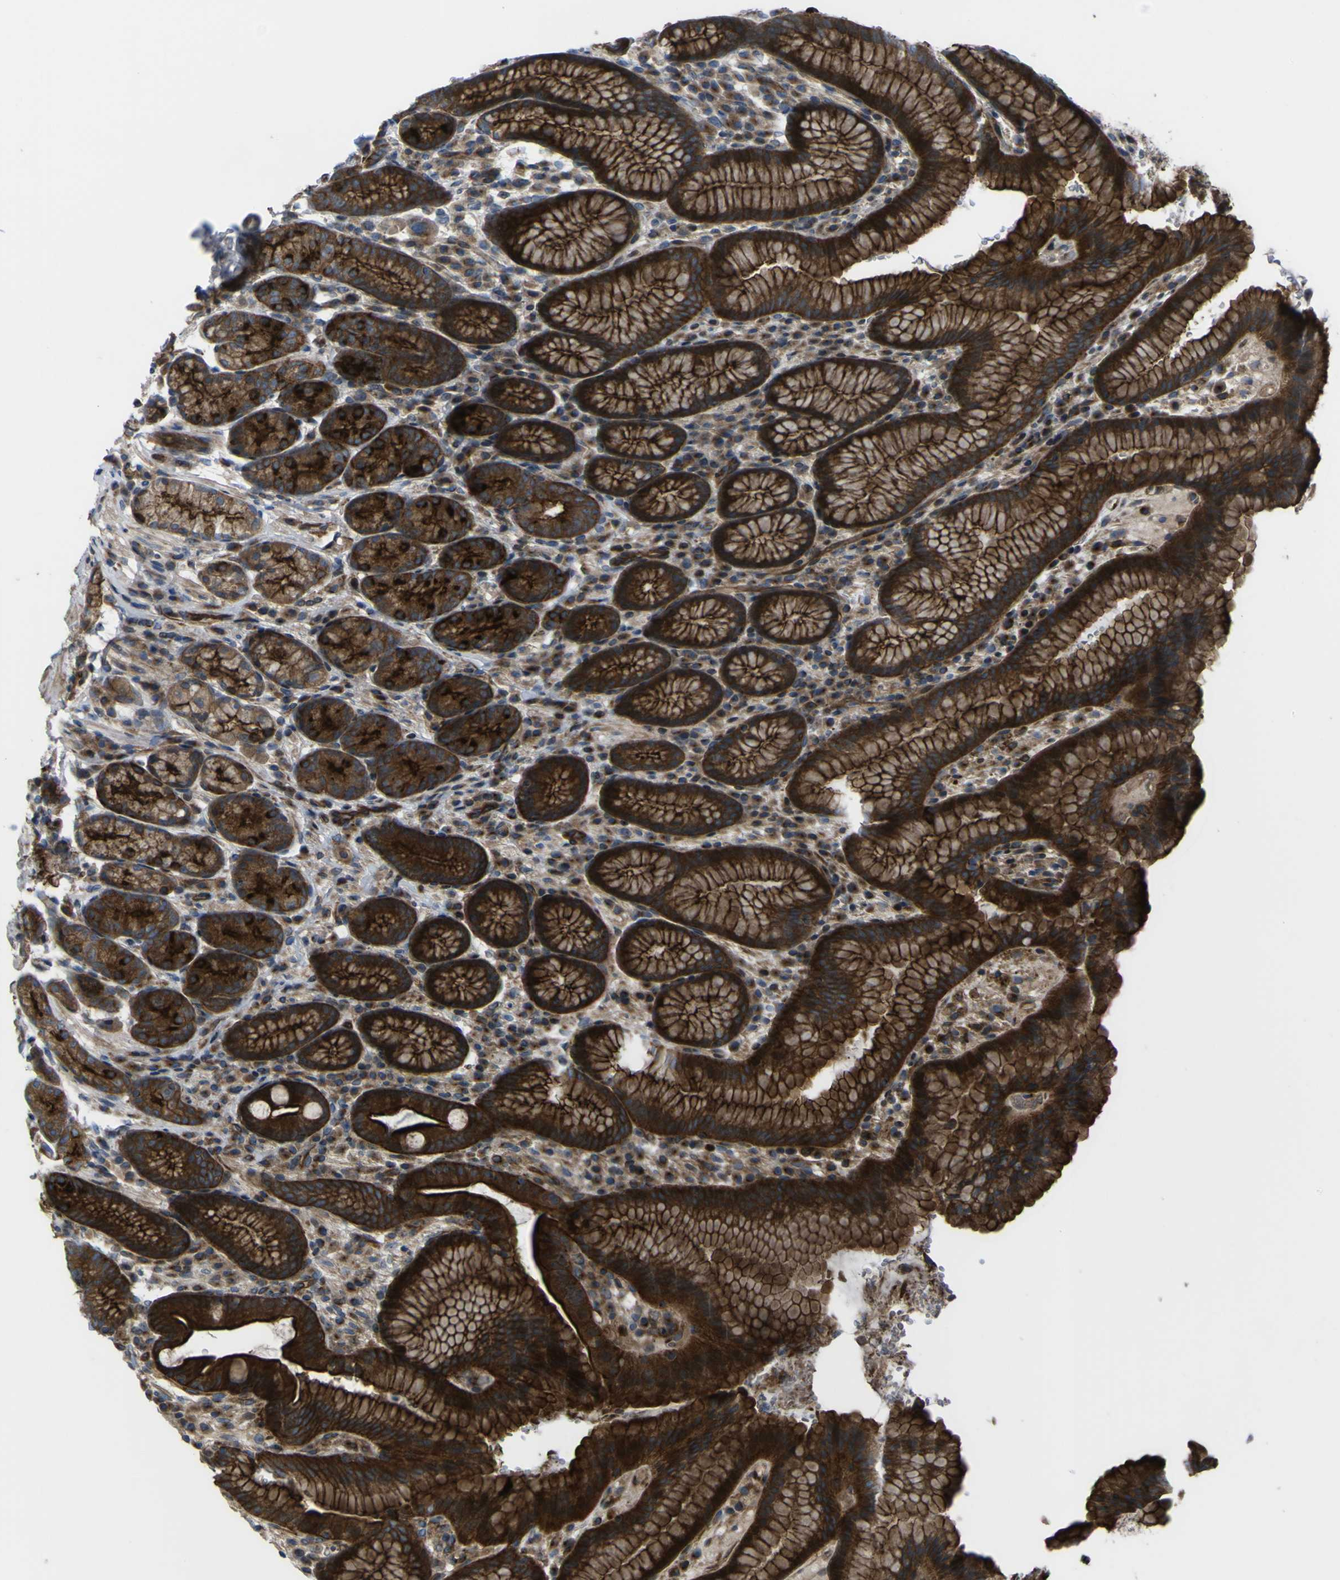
{"staining": {"intensity": "strong", "quantity": ">75%", "location": "cytoplasmic/membranous"}, "tissue": "stomach", "cell_type": "Glandular cells", "image_type": "normal", "snomed": [{"axis": "morphology", "description": "Normal tissue, NOS"}, {"axis": "topography", "description": "Stomach, lower"}], "caption": "Stomach stained for a protein (brown) shows strong cytoplasmic/membranous positive positivity in approximately >75% of glandular cells.", "gene": "FBXO30", "patient": {"sex": "male", "age": 52}}